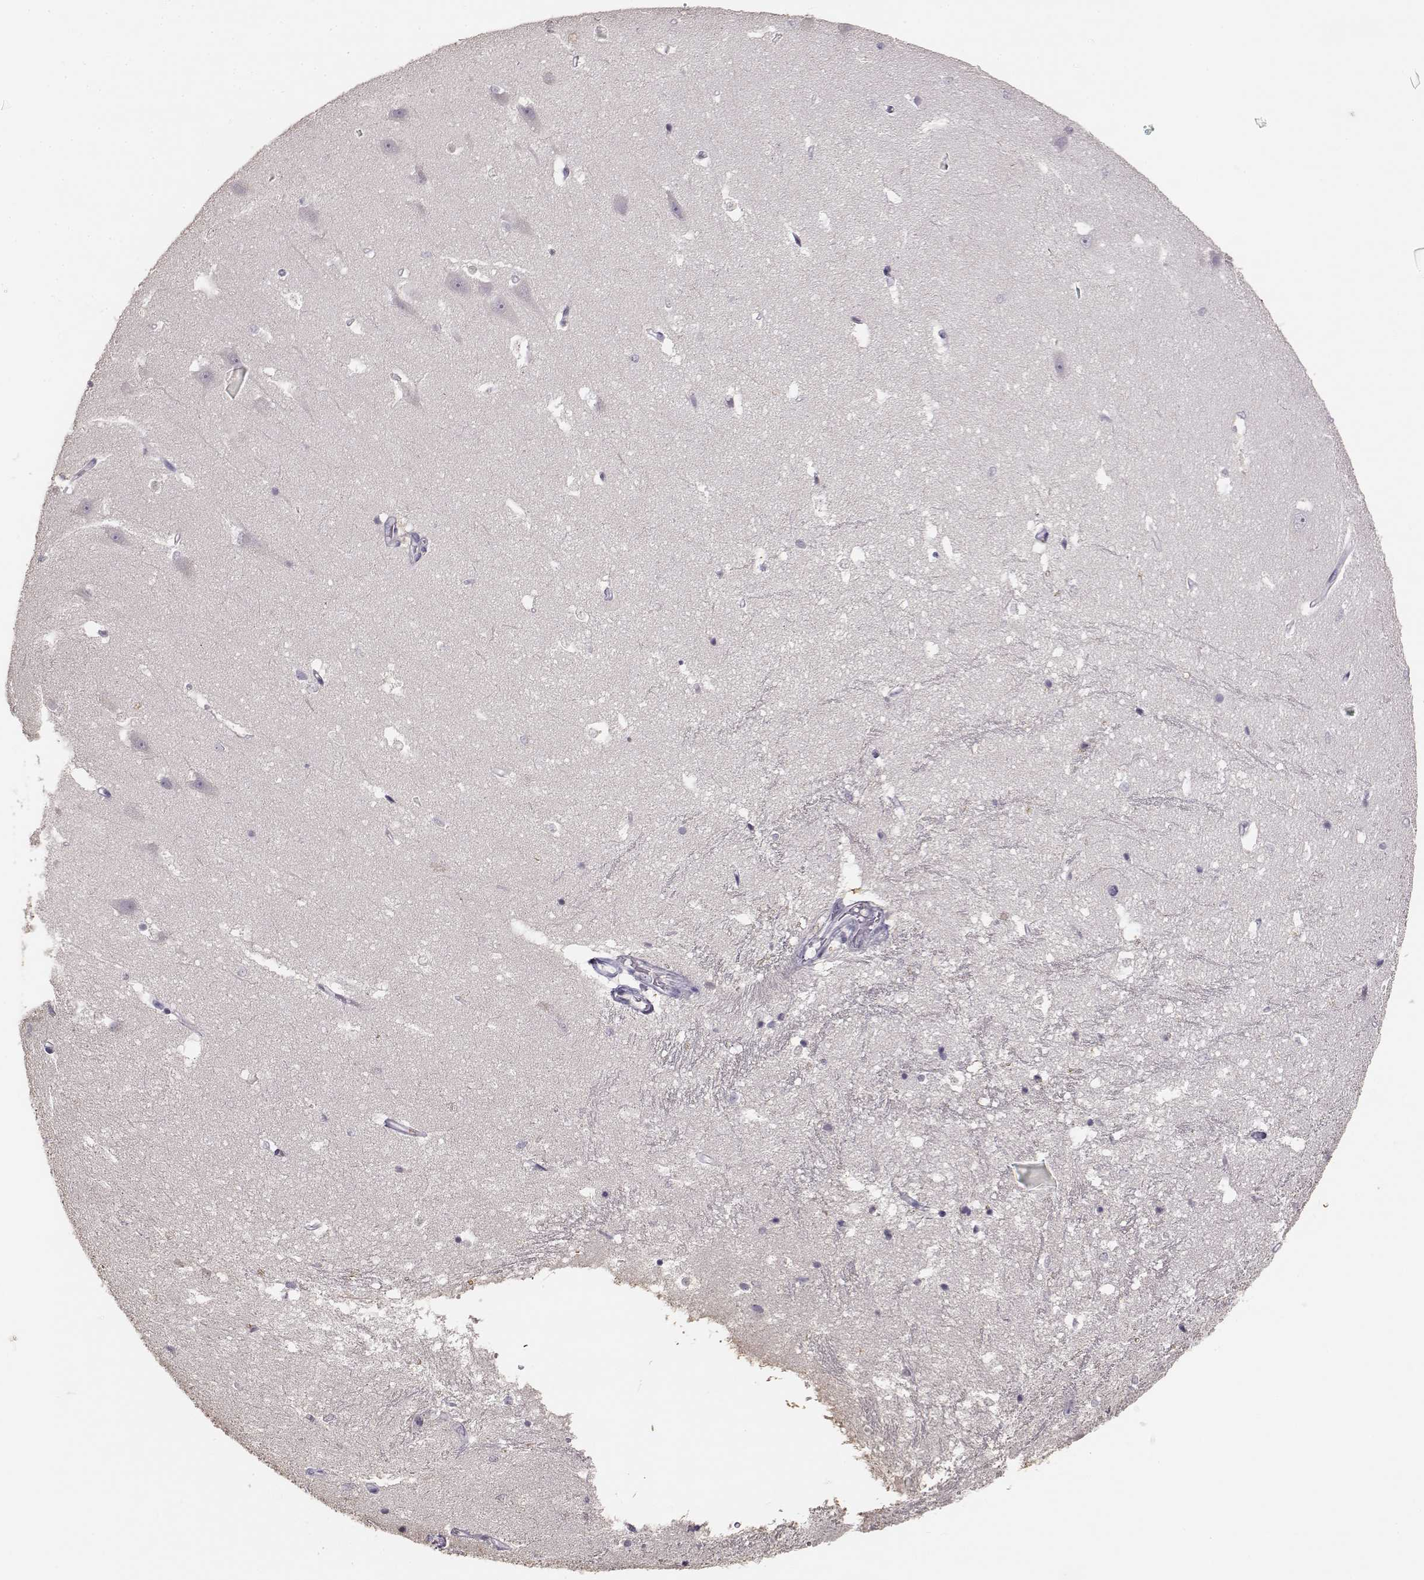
{"staining": {"intensity": "negative", "quantity": "none", "location": "none"}, "tissue": "hippocampus", "cell_type": "Glial cells", "image_type": "normal", "snomed": [{"axis": "morphology", "description": "Normal tissue, NOS"}, {"axis": "topography", "description": "Hippocampus"}], "caption": "This is an immunohistochemistry (IHC) photomicrograph of normal human hippocampus. There is no positivity in glial cells.", "gene": "UROC1", "patient": {"sex": "male", "age": 44}}